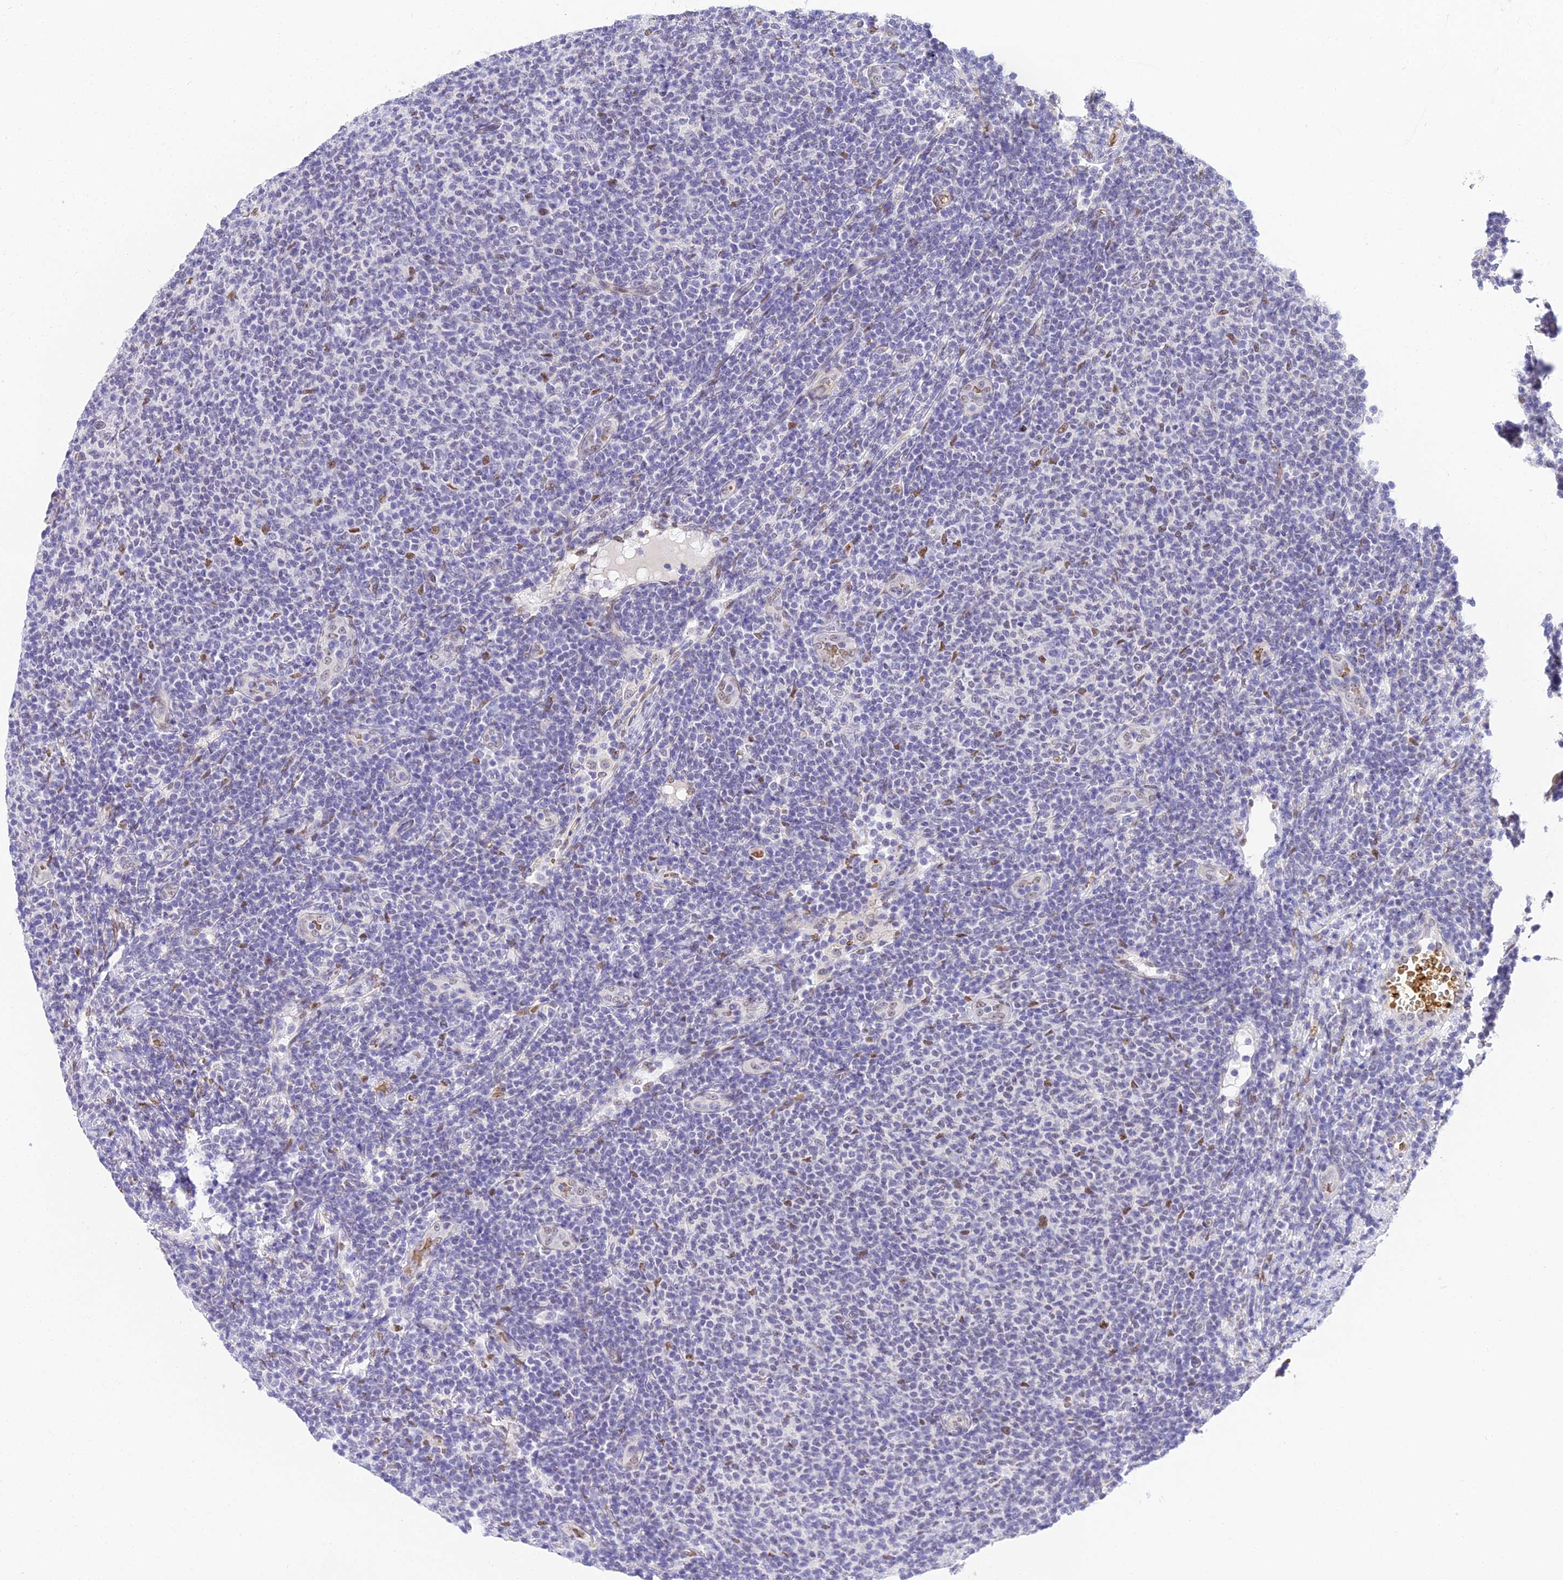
{"staining": {"intensity": "negative", "quantity": "none", "location": "none"}, "tissue": "lymphoma", "cell_type": "Tumor cells", "image_type": "cancer", "snomed": [{"axis": "morphology", "description": "Malignant lymphoma, non-Hodgkin's type, Low grade"}, {"axis": "topography", "description": "Lymph node"}], "caption": "Human lymphoma stained for a protein using IHC shows no expression in tumor cells.", "gene": "BCL9", "patient": {"sex": "male", "age": 66}}